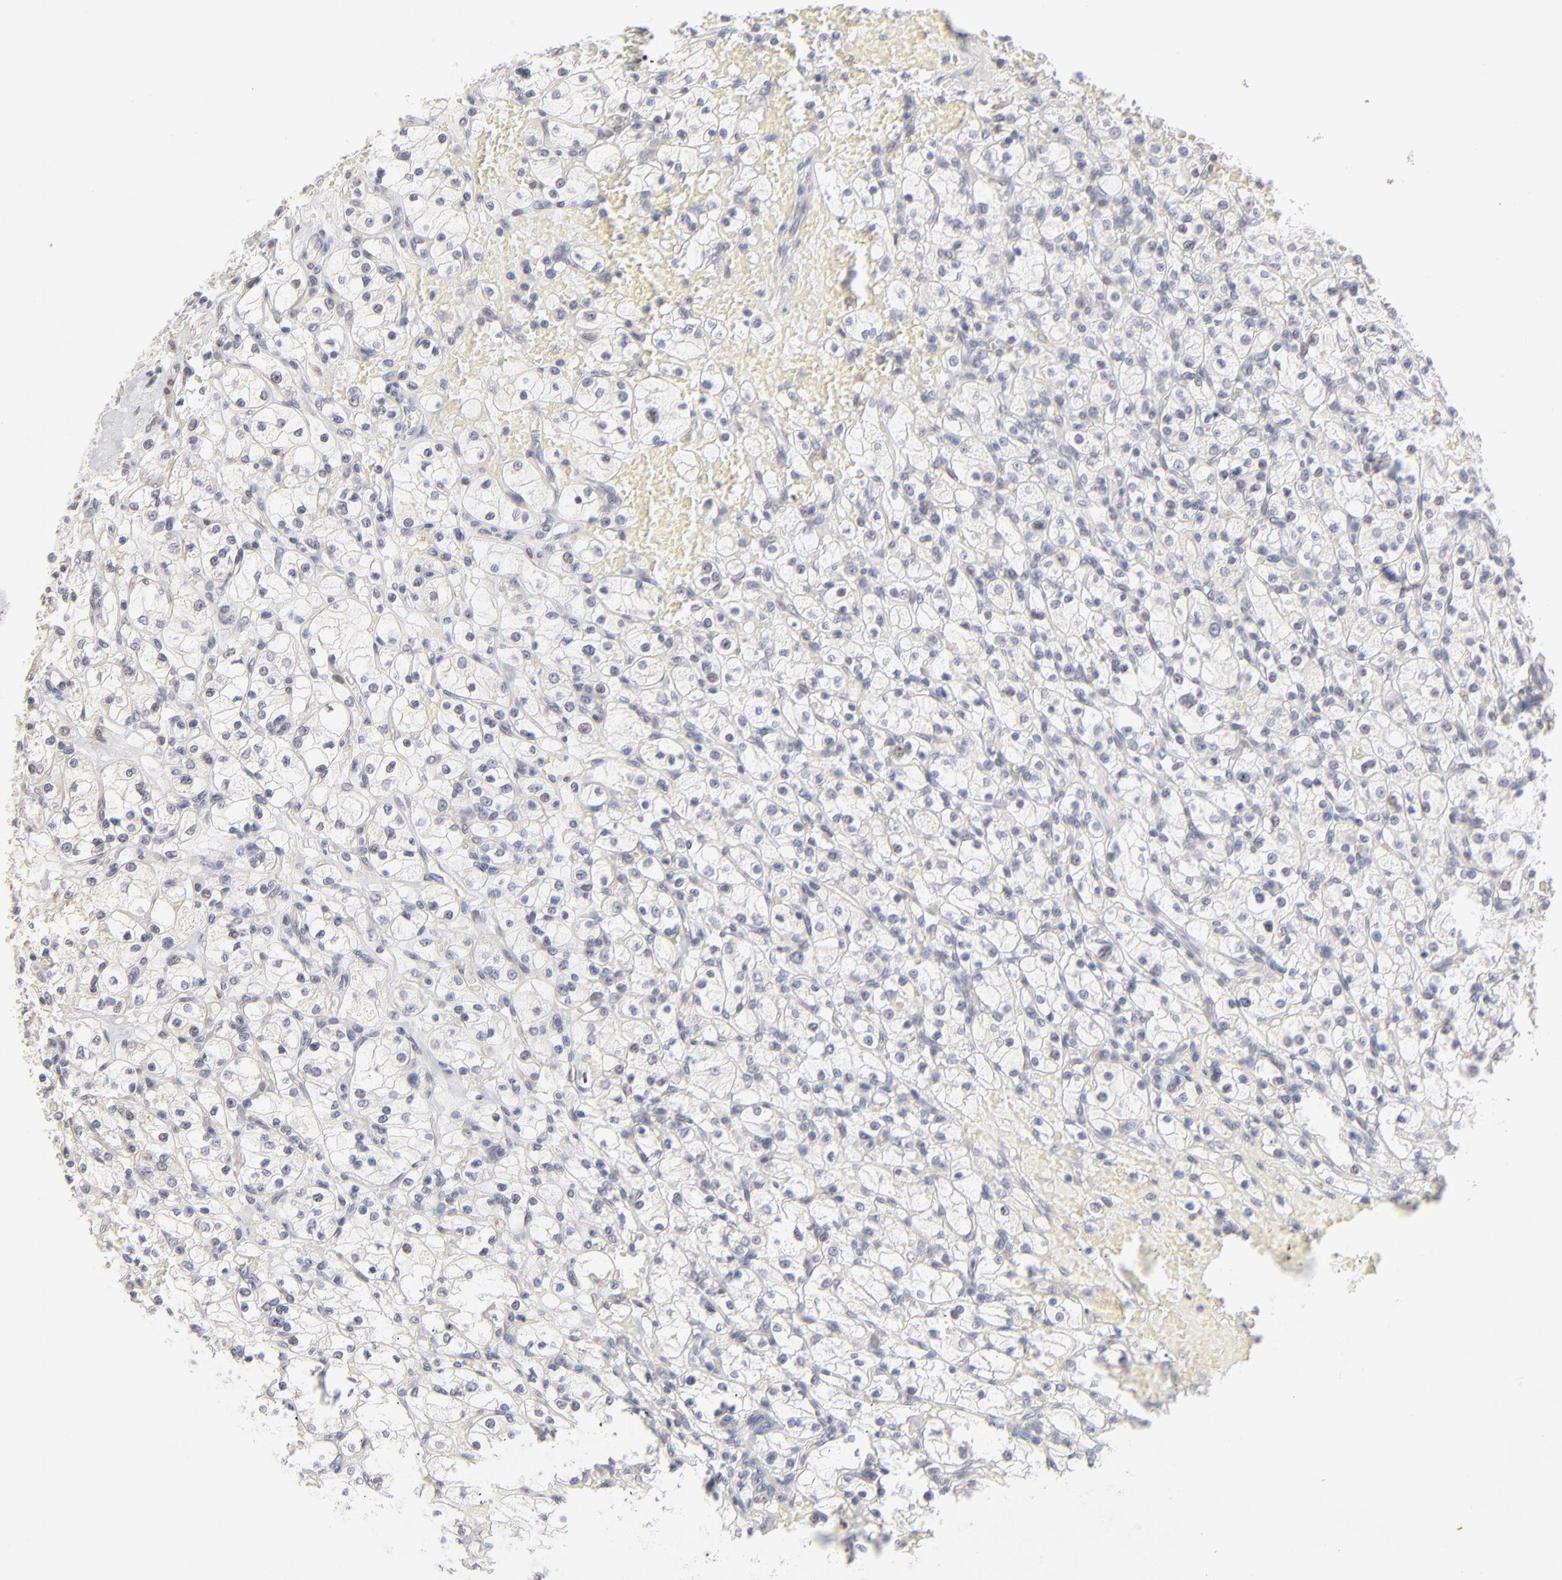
{"staining": {"intensity": "weak", "quantity": "<25%", "location": "nuclear"}, "tissue": "renal cancer", "cell_type": "Tumor cells", "image_type": "cancer", "snomed": [{"axis": "morphology", "description": "Adenocarcinoma, NOS"}, {"axis": "topography", "description": "Kidney"}], "caption": "Immunohistochemistry (IHC) micrograph of neoplastic tissue: renal adenocarcinoma stained with DAB (3,3'-diaminobenzidine) reveals no significant protein expression in tumor cells. Nuclei are stained in blue.", "gene": "RBM3", "patient": {"sex": "female", "age": 83}}